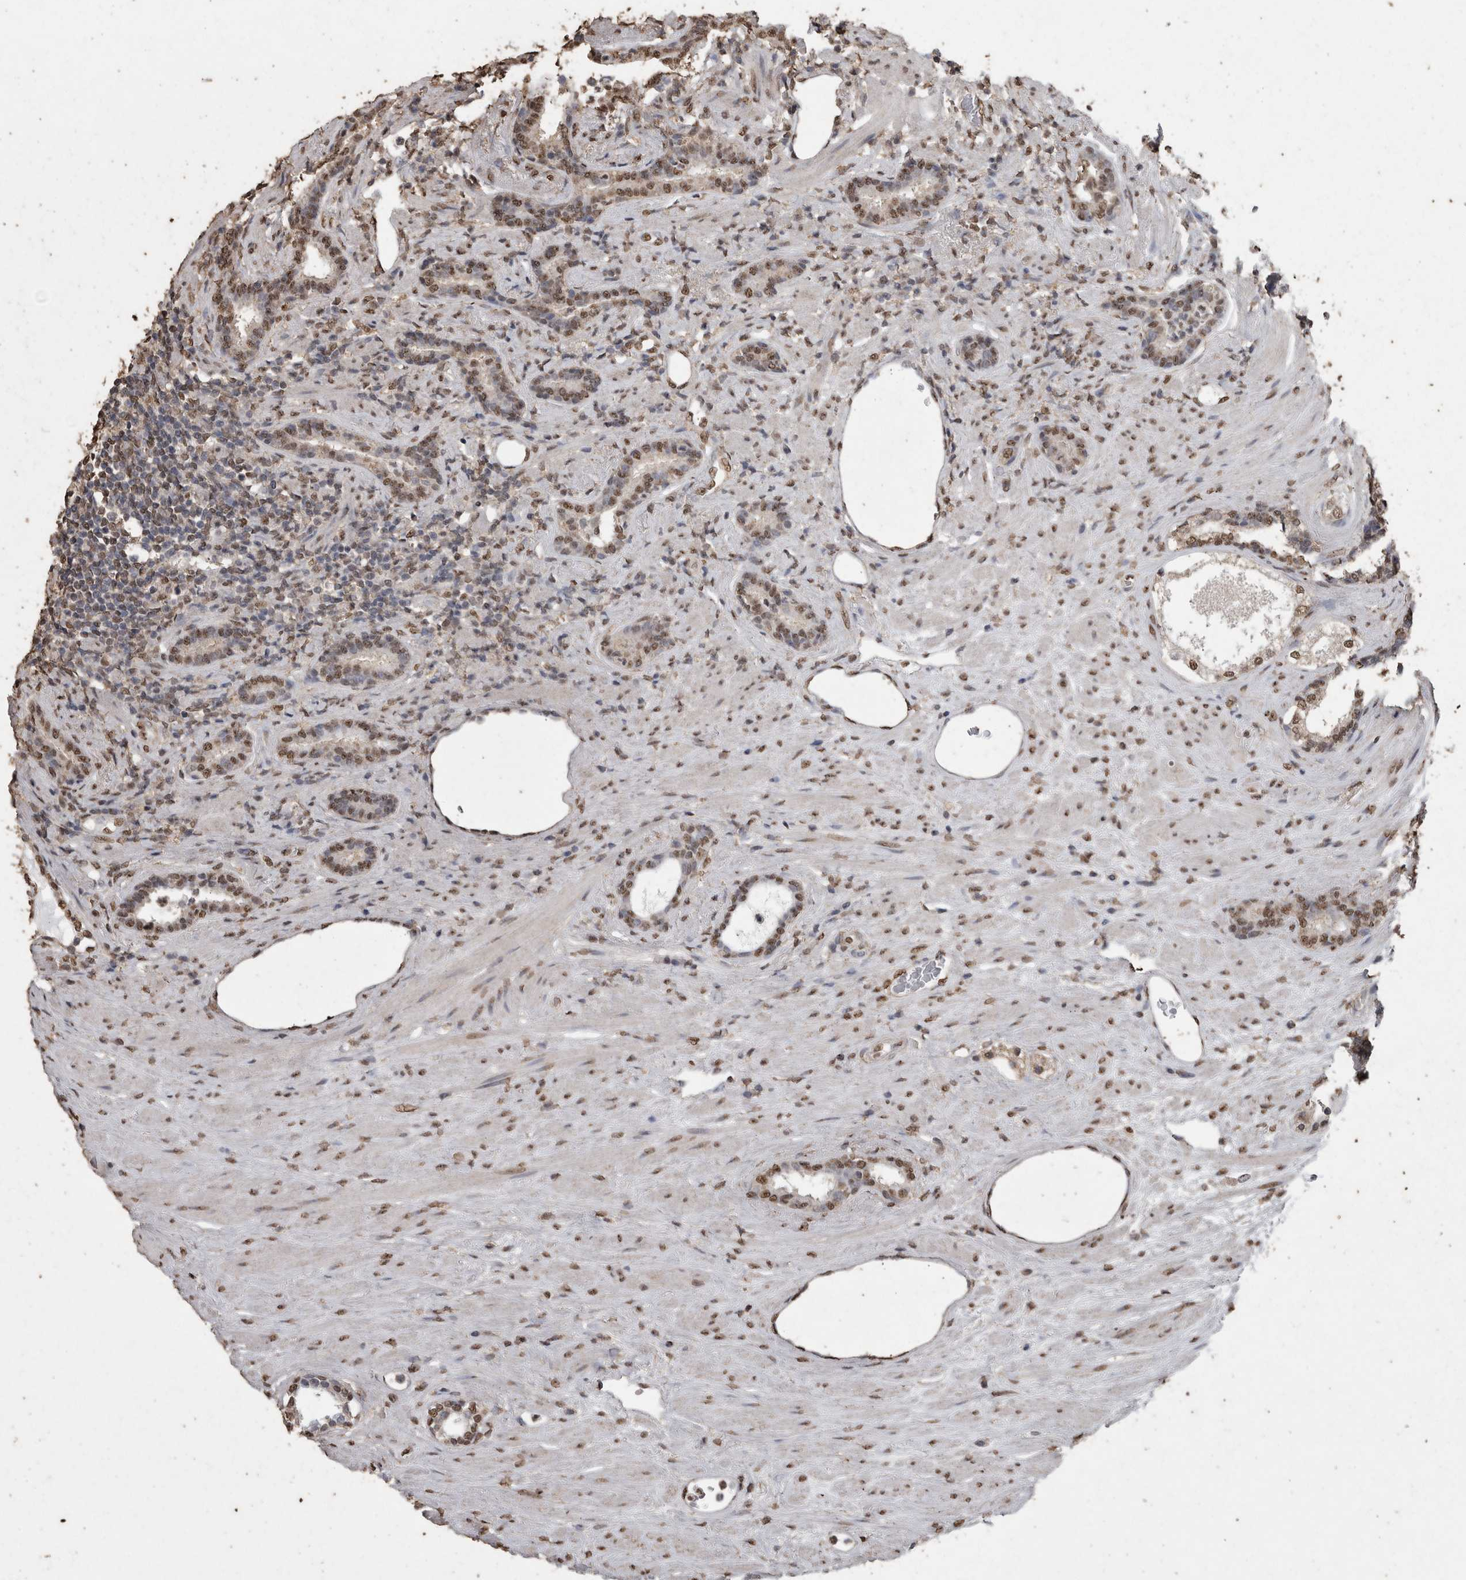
{"staining": {"intensity": "moderate", "quantity": ">75%", "location": "nuclear"}, "tissue": "prostate cancer", "cell_type": "Tumor cells", "image_type": "cancer", "snomed": [{"axis": "morphology", "description": "Adenocarcinoma, High grade"}, {"axis": "topography", "description": "Prostate"}], "caption": "Immunohistochemistry (IHC) image of human prostate cancer stained for a protein (brown), which reveals medium levels of moderate nuclear positivity in about >75% of tumor cells.", "gene": "SMAD7", "patient": {"sex": "male", "age": 71}}